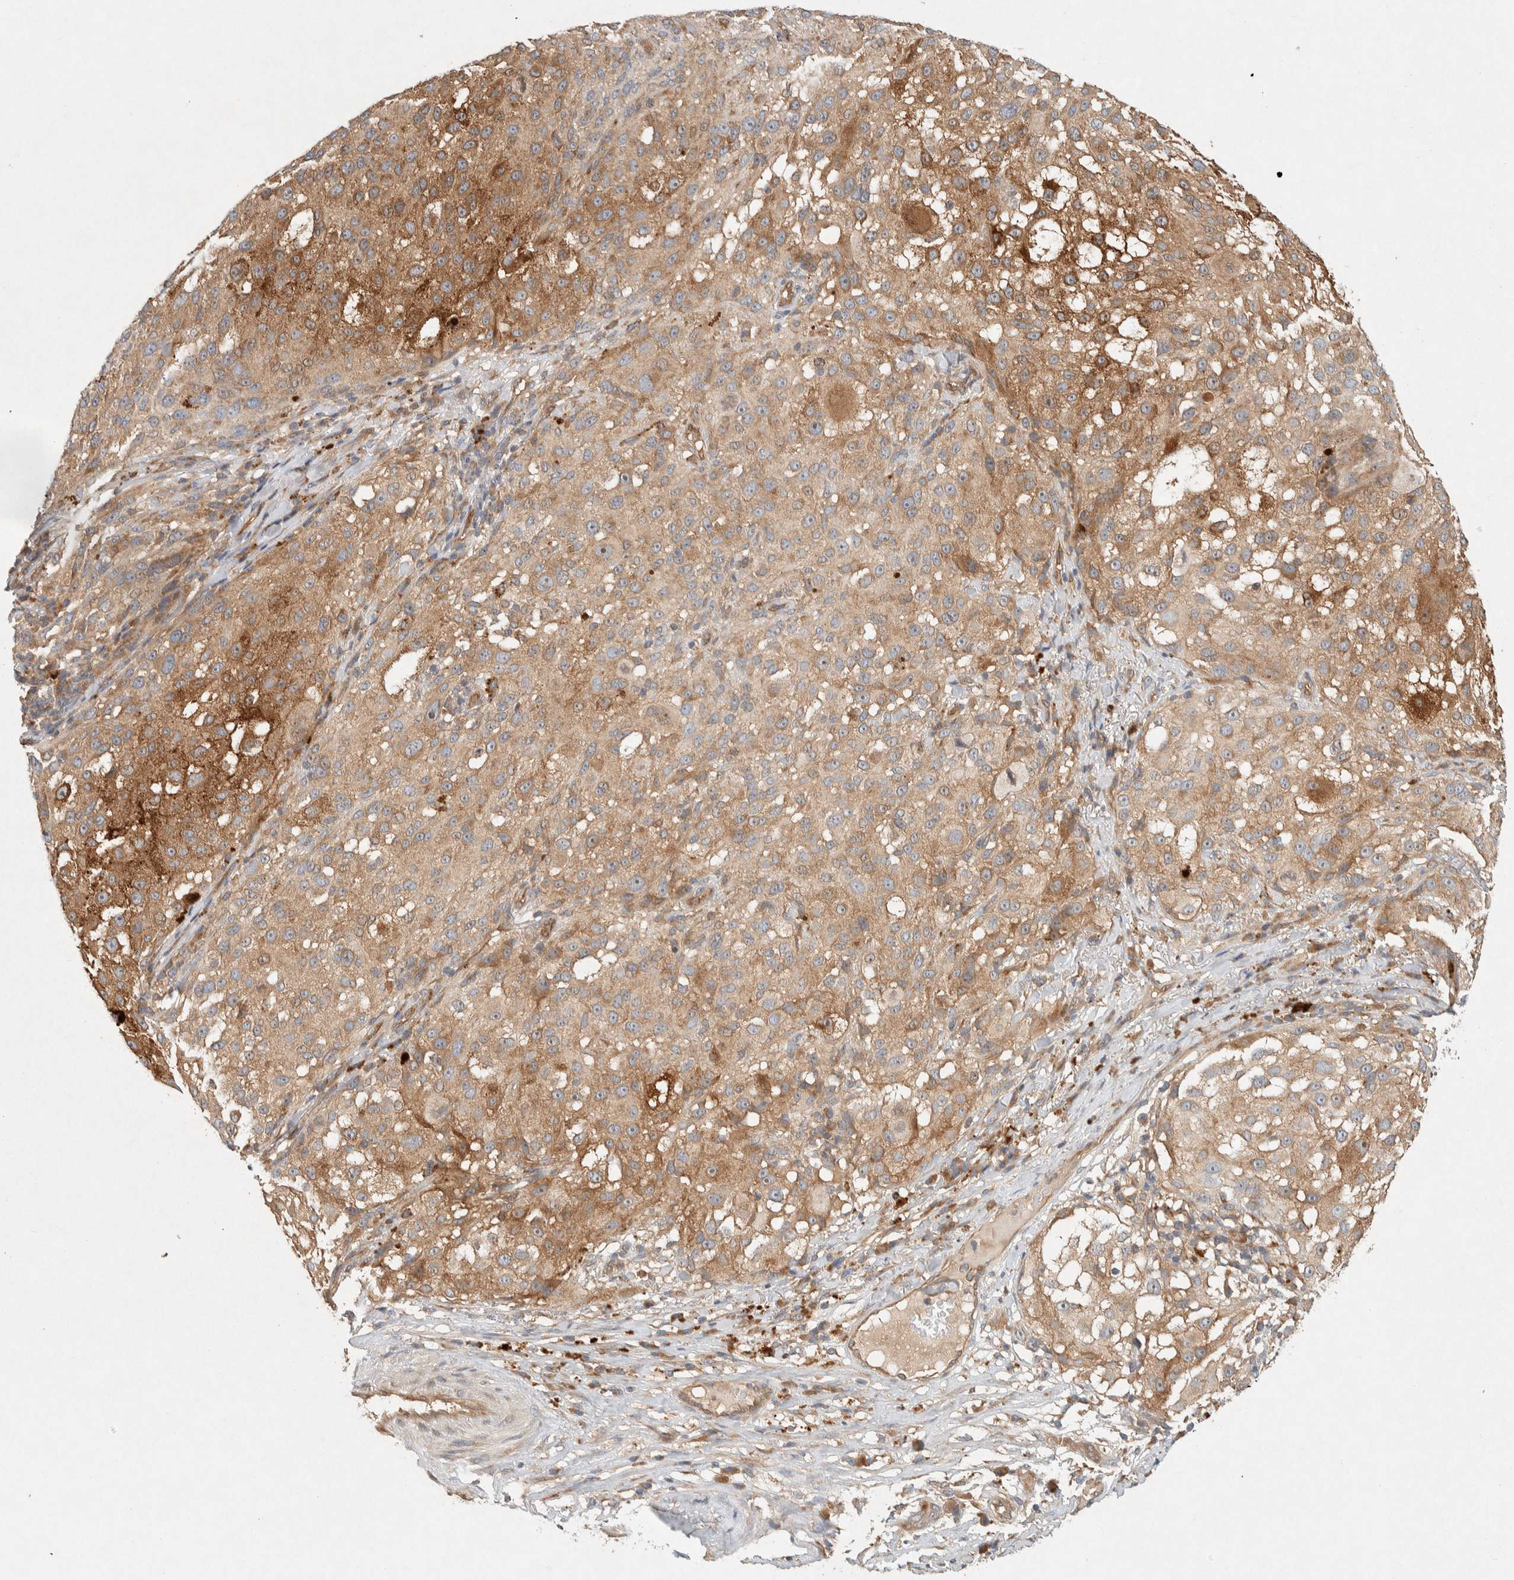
{"staining": {"intensity": "moderate", "quantity": ">75%", "location": "cytoplasmic/membranous"}, "tissue": "melanoma", "cell_type": "Tumor cells", "image_type": "cancer", "snomed": [{"axis": "morphology", "description": "Necrosis, NOS"}, {"axis": "morphology", "description": "Malignant melanoma, NOS"}, {"axis": "topography", "description": "Skin"}], "caption": "This micrograph displays malignant melanoma stained with IHC to label a protein in brown. The cytoplasmic/membranous of tumor cells show moderate positivity for the protein. Nuclei are counter-stained blue.", "gene": "PXK", "patient": {"sex": "female", "age": 87}}